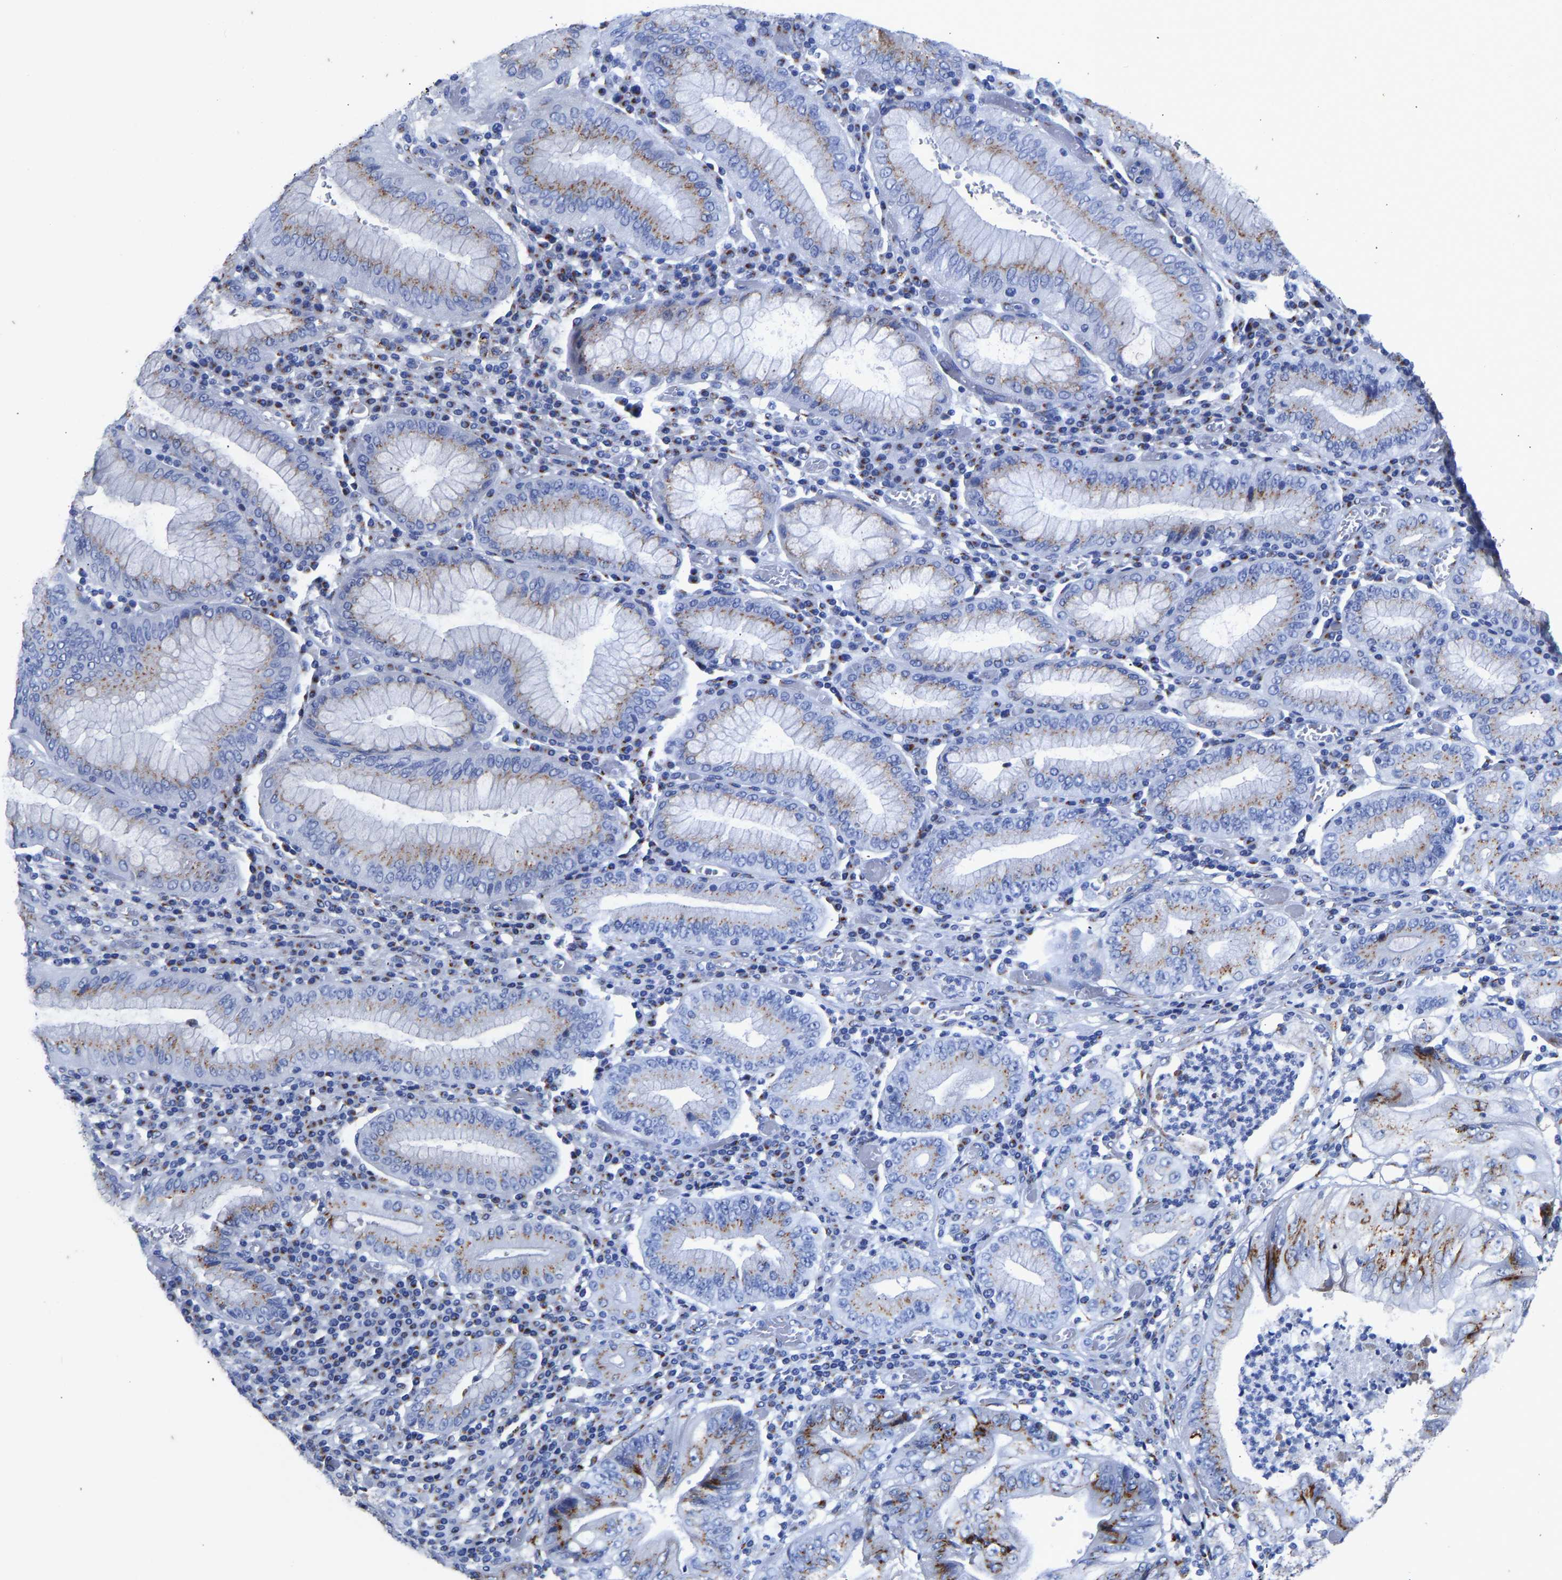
{"staining": {"intensity": "moderate", "quantity": ">75%", "location": "cytoplasmic/membranous"}, "tissue": "stomach cancer", "cell_type": "Tumor cells", "image_type": "cancer", "snomed": [{"axis": "morphology", "description": "Adenocarcinoma, NOS"}, {"axis": "topography", "description": "Stomach"}], "caption": "Immunohistochemical staining of stomach cancer (adenocarcinoma) shows medium levels of moderate cytoplasmic/membranous protein positivity in approximately >75% of tumor cells.", "gene": "TMEM87A", "patient": {"sex": "female", "age": 73}}